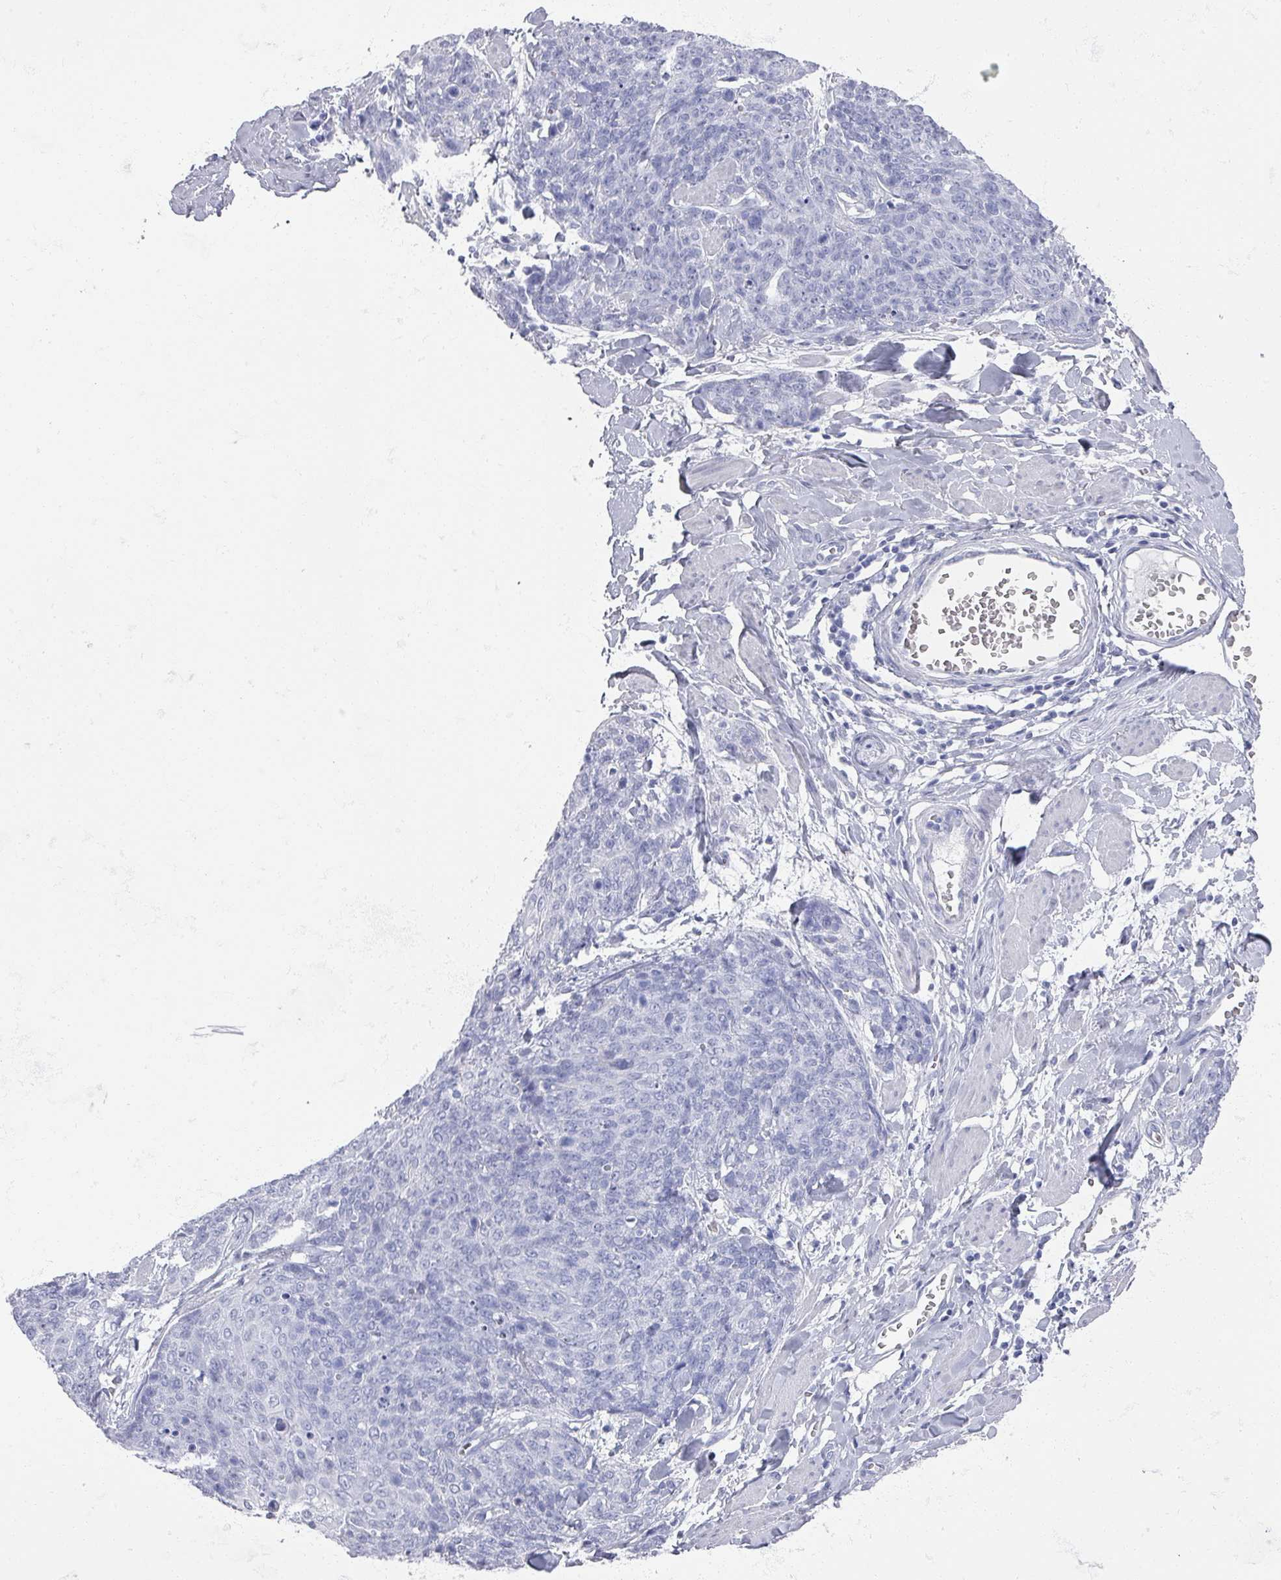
{"staining": {"intensity": "negative", "quantity": "none", "location": "none"}, "tissue": "skin cancer", "cell_type": "Tumor cells", "image_type": "cancer", "snomed": [{"axis": "morphology", "description": "Squamous cell carcinoma, NOS"}, {"axis": "topography", "description": "Skin"}, {"axis": "topography", "description": "Vulva"}], "caption": "Tumor cells are negative for brown protein staining in skin cancer.", "gene": "OMG", "patient": {"sex": "female", "age": 85}}